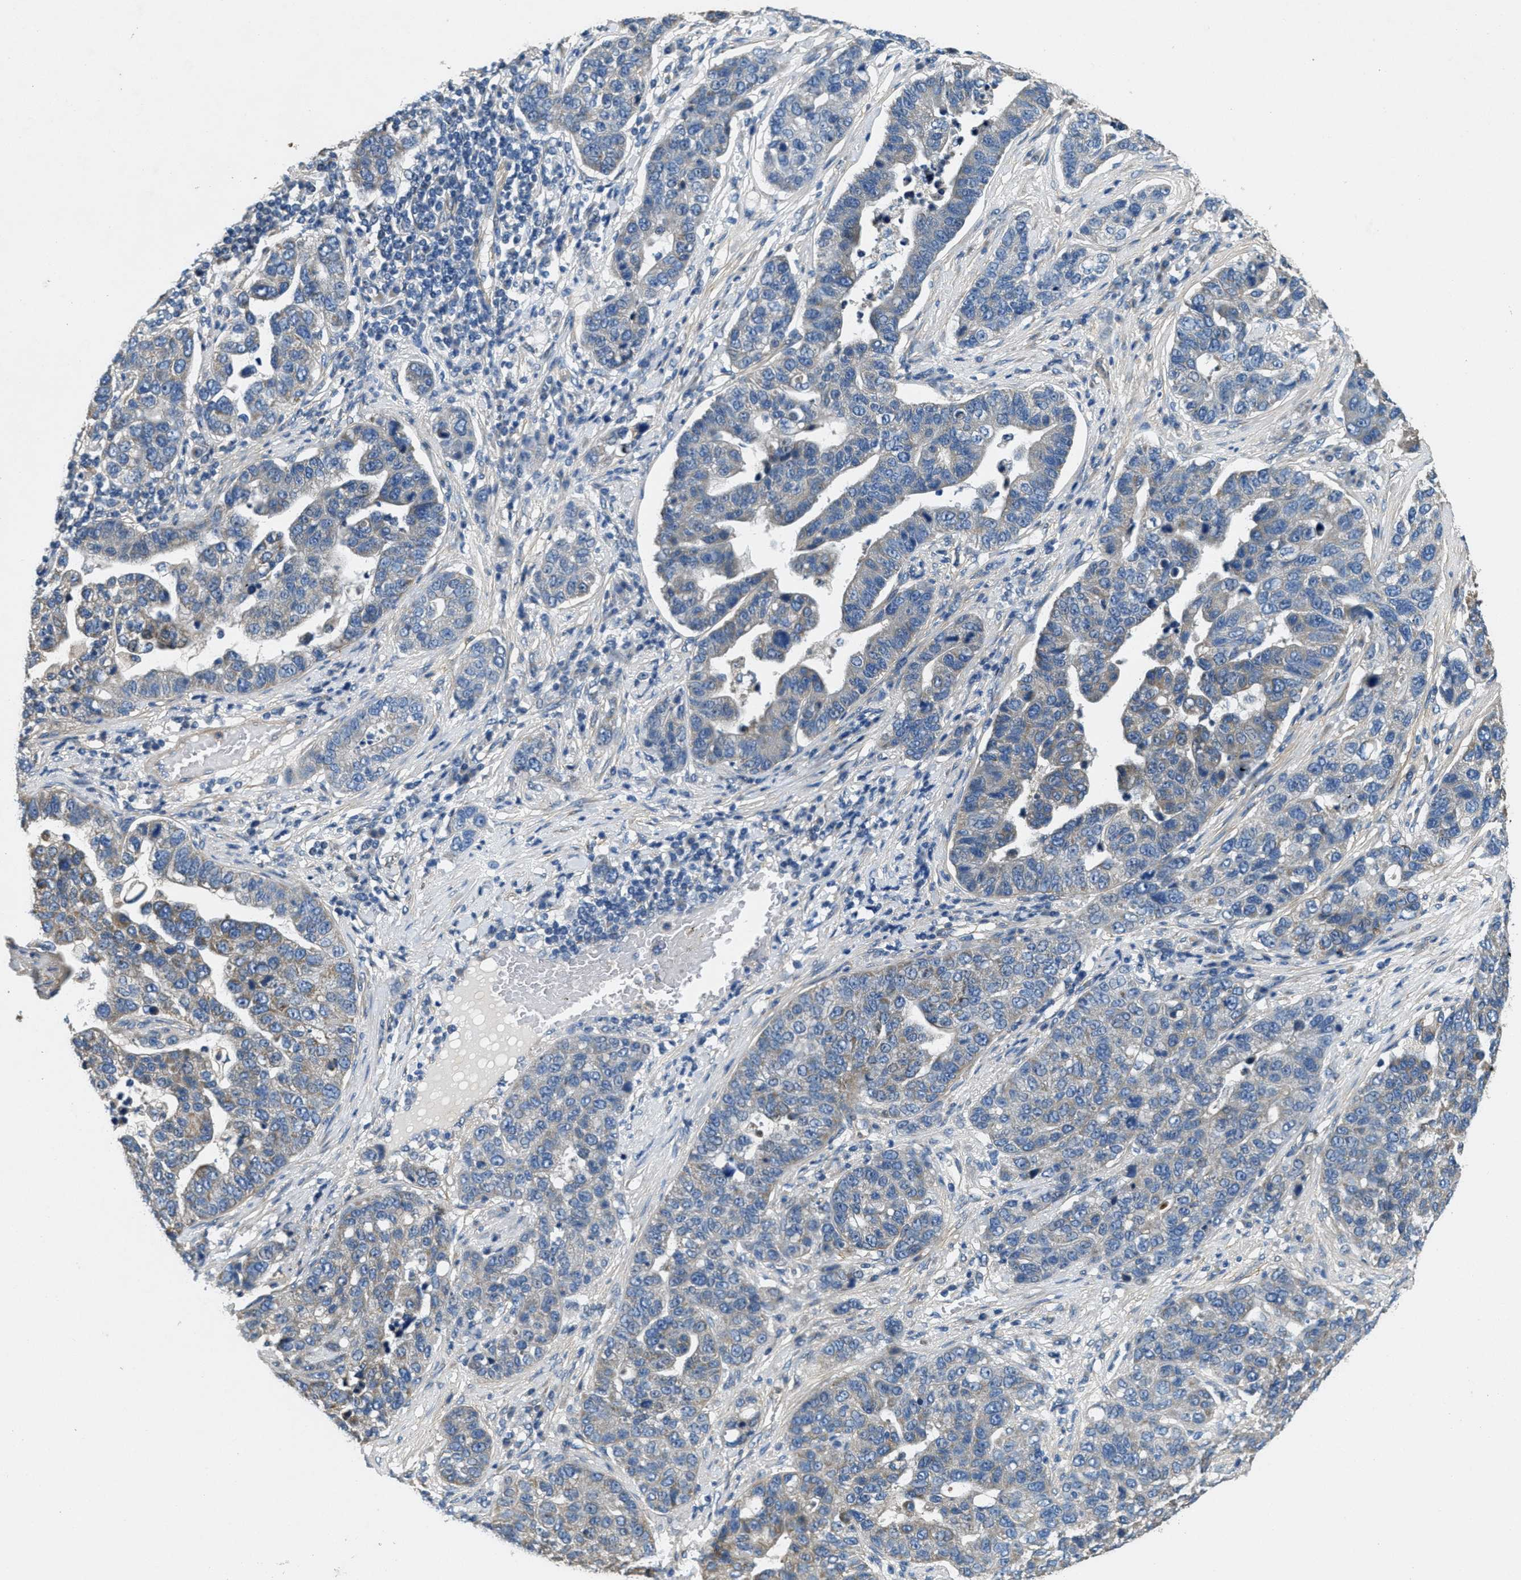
{"staining": {"intensity": "weak", "quantity": "<25%", "location": "cytoplasmic/membranous"}, "tissue": "pancreatic cancer", "cell_type": "Tumor cells", "image_type": "cancer", "snomed": [{"axis": "morphology", "description": "Adenocarcinoma, NOS"}, {"axis": "topography", "description": "Pancreas"}], "caption": "Human pancreatic adenocarcinoma stained for a protein using immunohistochemistry demonstrates no positivity in tumor cells.", "gene": "TOMM70", "patient": {"sex": "female", "age": 61}}